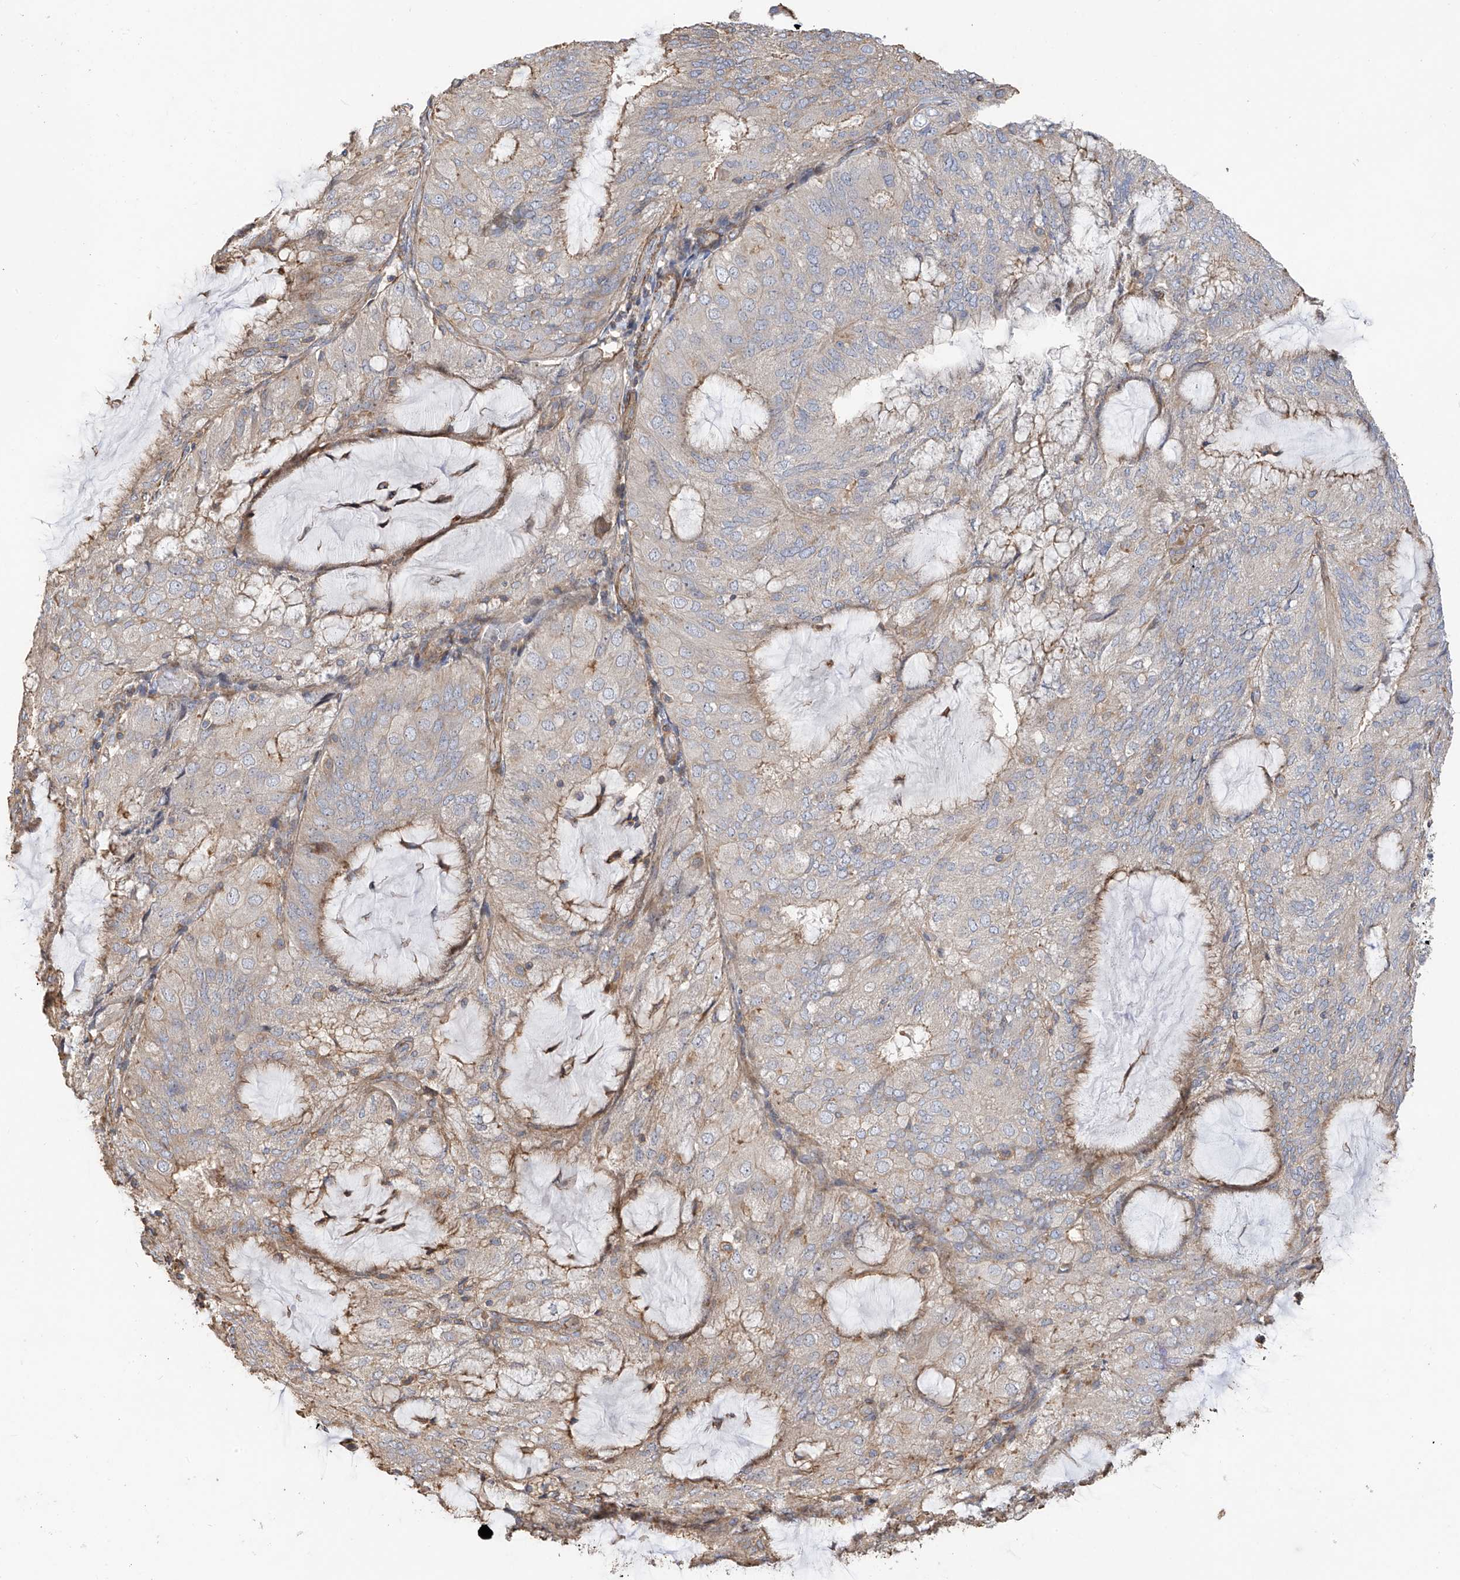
{"staining": {"intensity": "weak", "quantity": "<25%", "location": "cytoplasmic/membranous"}, "tissue": "endometrial cancer", "cell_type": "Tumor cells", "image_type": "cancer", "snomed": [{"axis": "morphology", "description": "Adenocarcinoma, NOS"}, {"axis": "topography", "description": "Endometrium"}], "caption": "Tumor cells are negative for brown protein staining in endometrial cancer (adenocarcinoma).", "gene": "SLC43A3", "patient": {"sex": "female", "age": 81}}